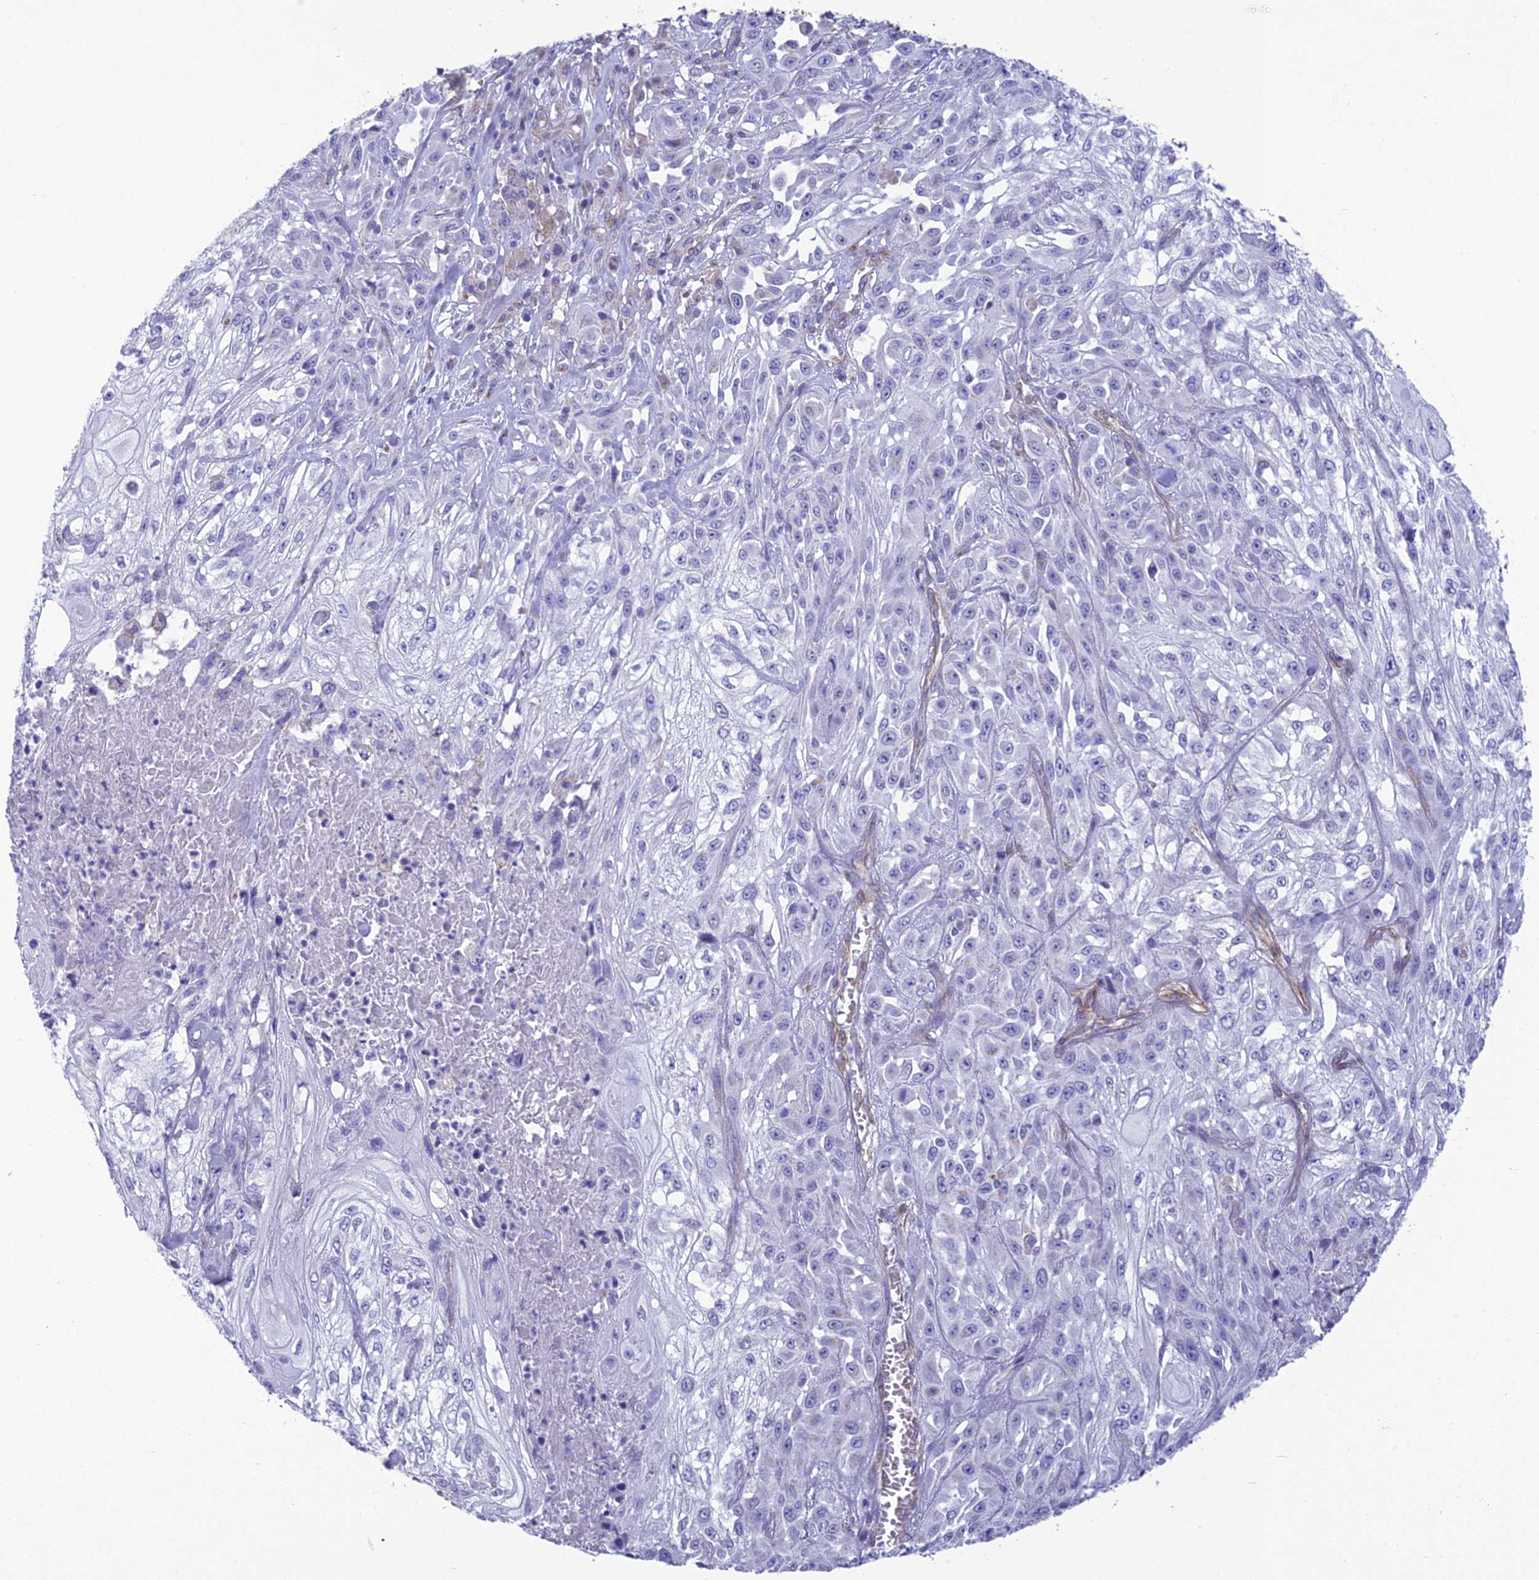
{"staining": {"intensity": "negative", "quantity": "none", "location": "none"}, "tissue": "skin cancer", "cell_type": "Tumor cells", "image_type": "cancer", "snomed": [{"axis": "morphology", "description": "Squamous cell carcinoma, NOS"}, {"axis": "morphology", "description": "Squamous cell carcinoma, metastatic, NOS"}, {"axis": "topography", "description": "Skin"}, {"axis": "topography", "description": "Lymph node"}], "caption": "DAB (3,3'-diaminobenzidine) immunohistochemical staining of human skin squamous cell carcinoma reveals no significant staining in tumor cells.", "gene": "TNS1", "patient": {"sex": "male", "age": 75}}